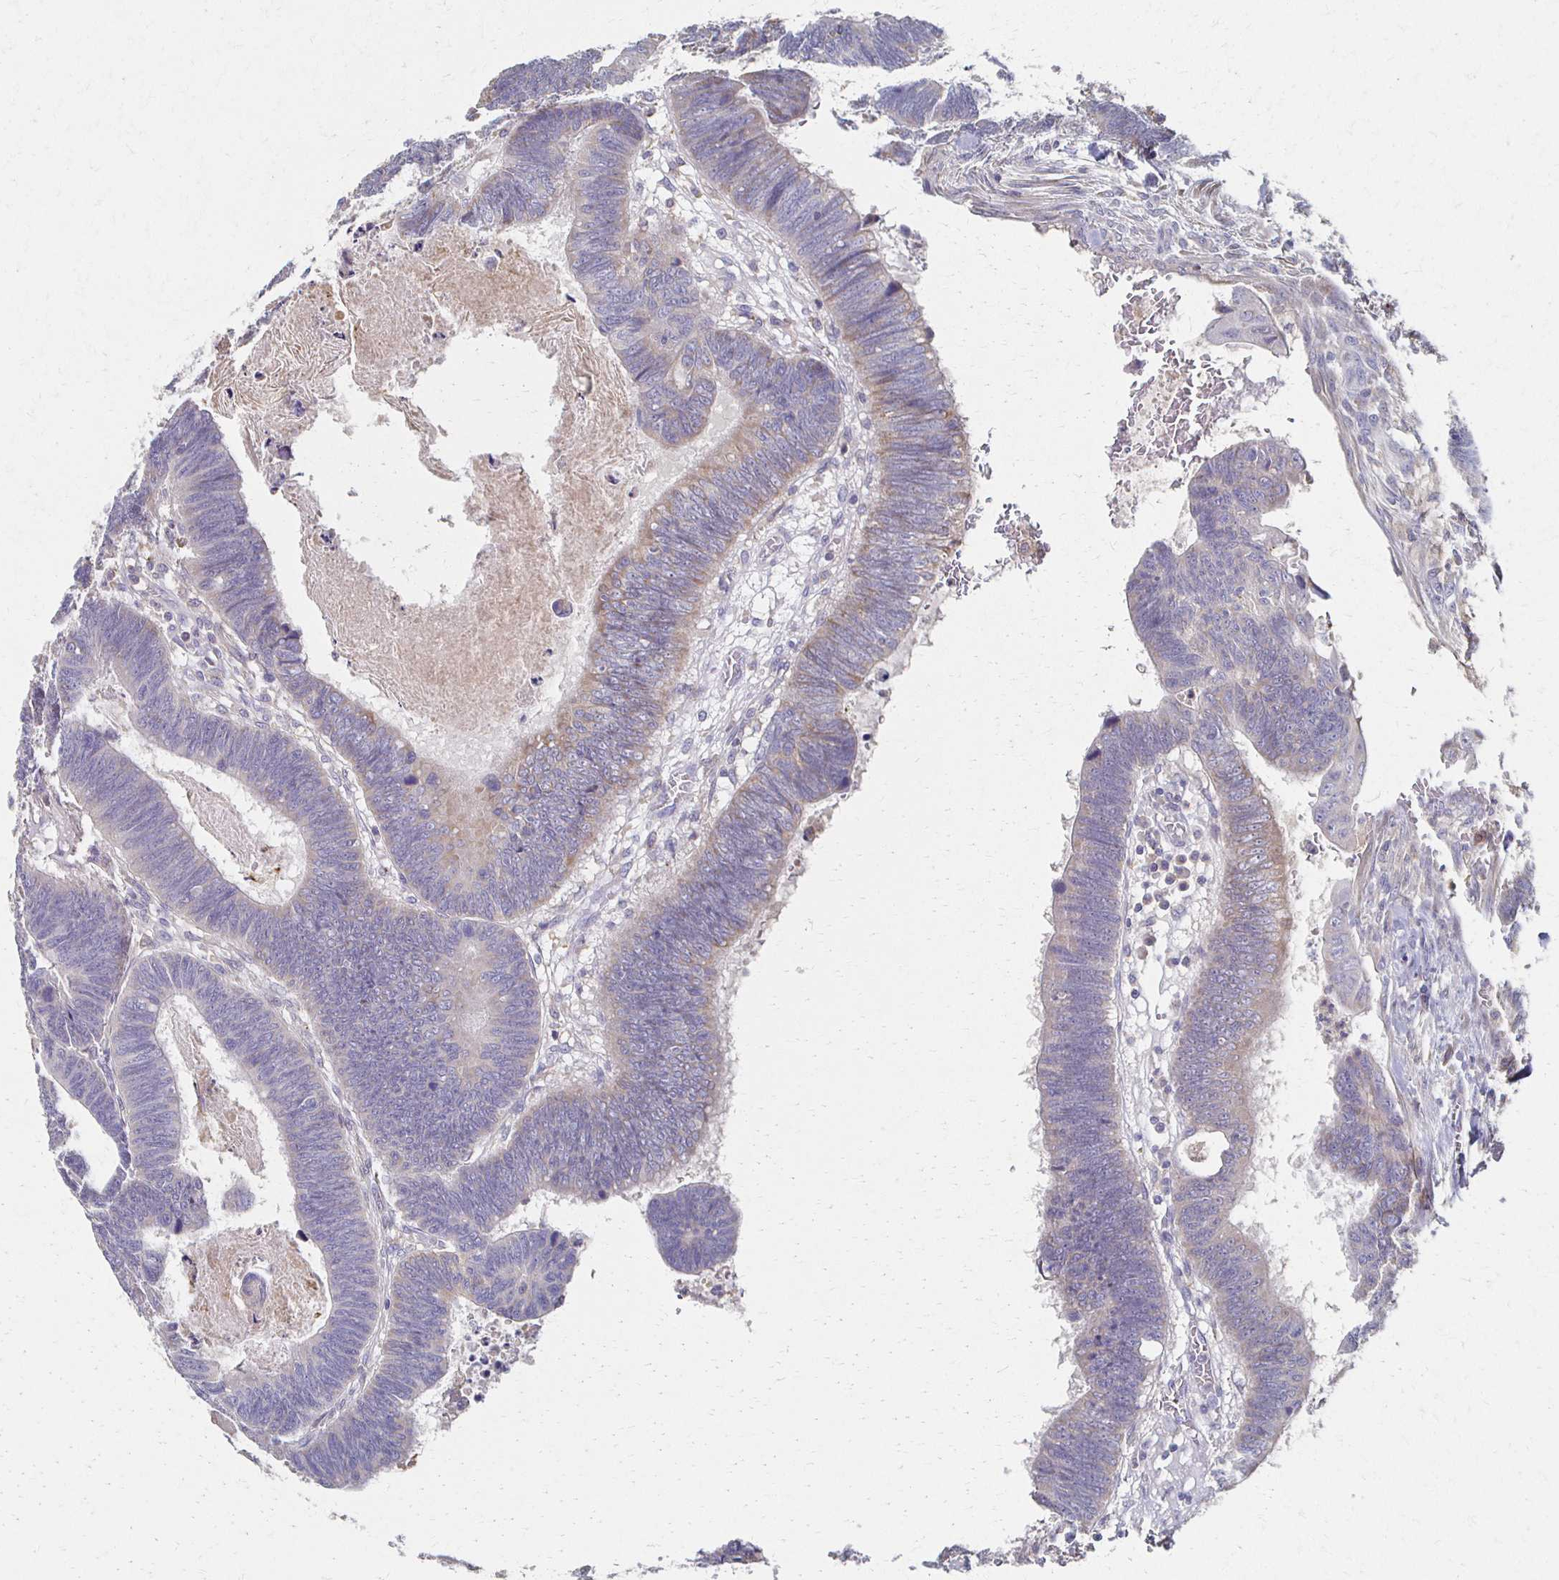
{"staining": {"intensity": "weak", "quantity": "<25%", "location": "cytoplasmic/membranous"}, "tissue": "colorectal cancer", "cell_type": "Tumor cells", "image_type": "cancer", "snomed": [{"axis": "morphology", "description": "Adenocarcinoma, NOS"}, {"axis": "topography", "description": "Colon"}], "caption": "Tumor cells show no significant expression in colorectal adenocarcinoma. (DAB immunohistochemistry visualized using brightfield microscopy, high magnification).", "gene": "CX3CR1", "patient": {"sex": "male", "age": 62}}